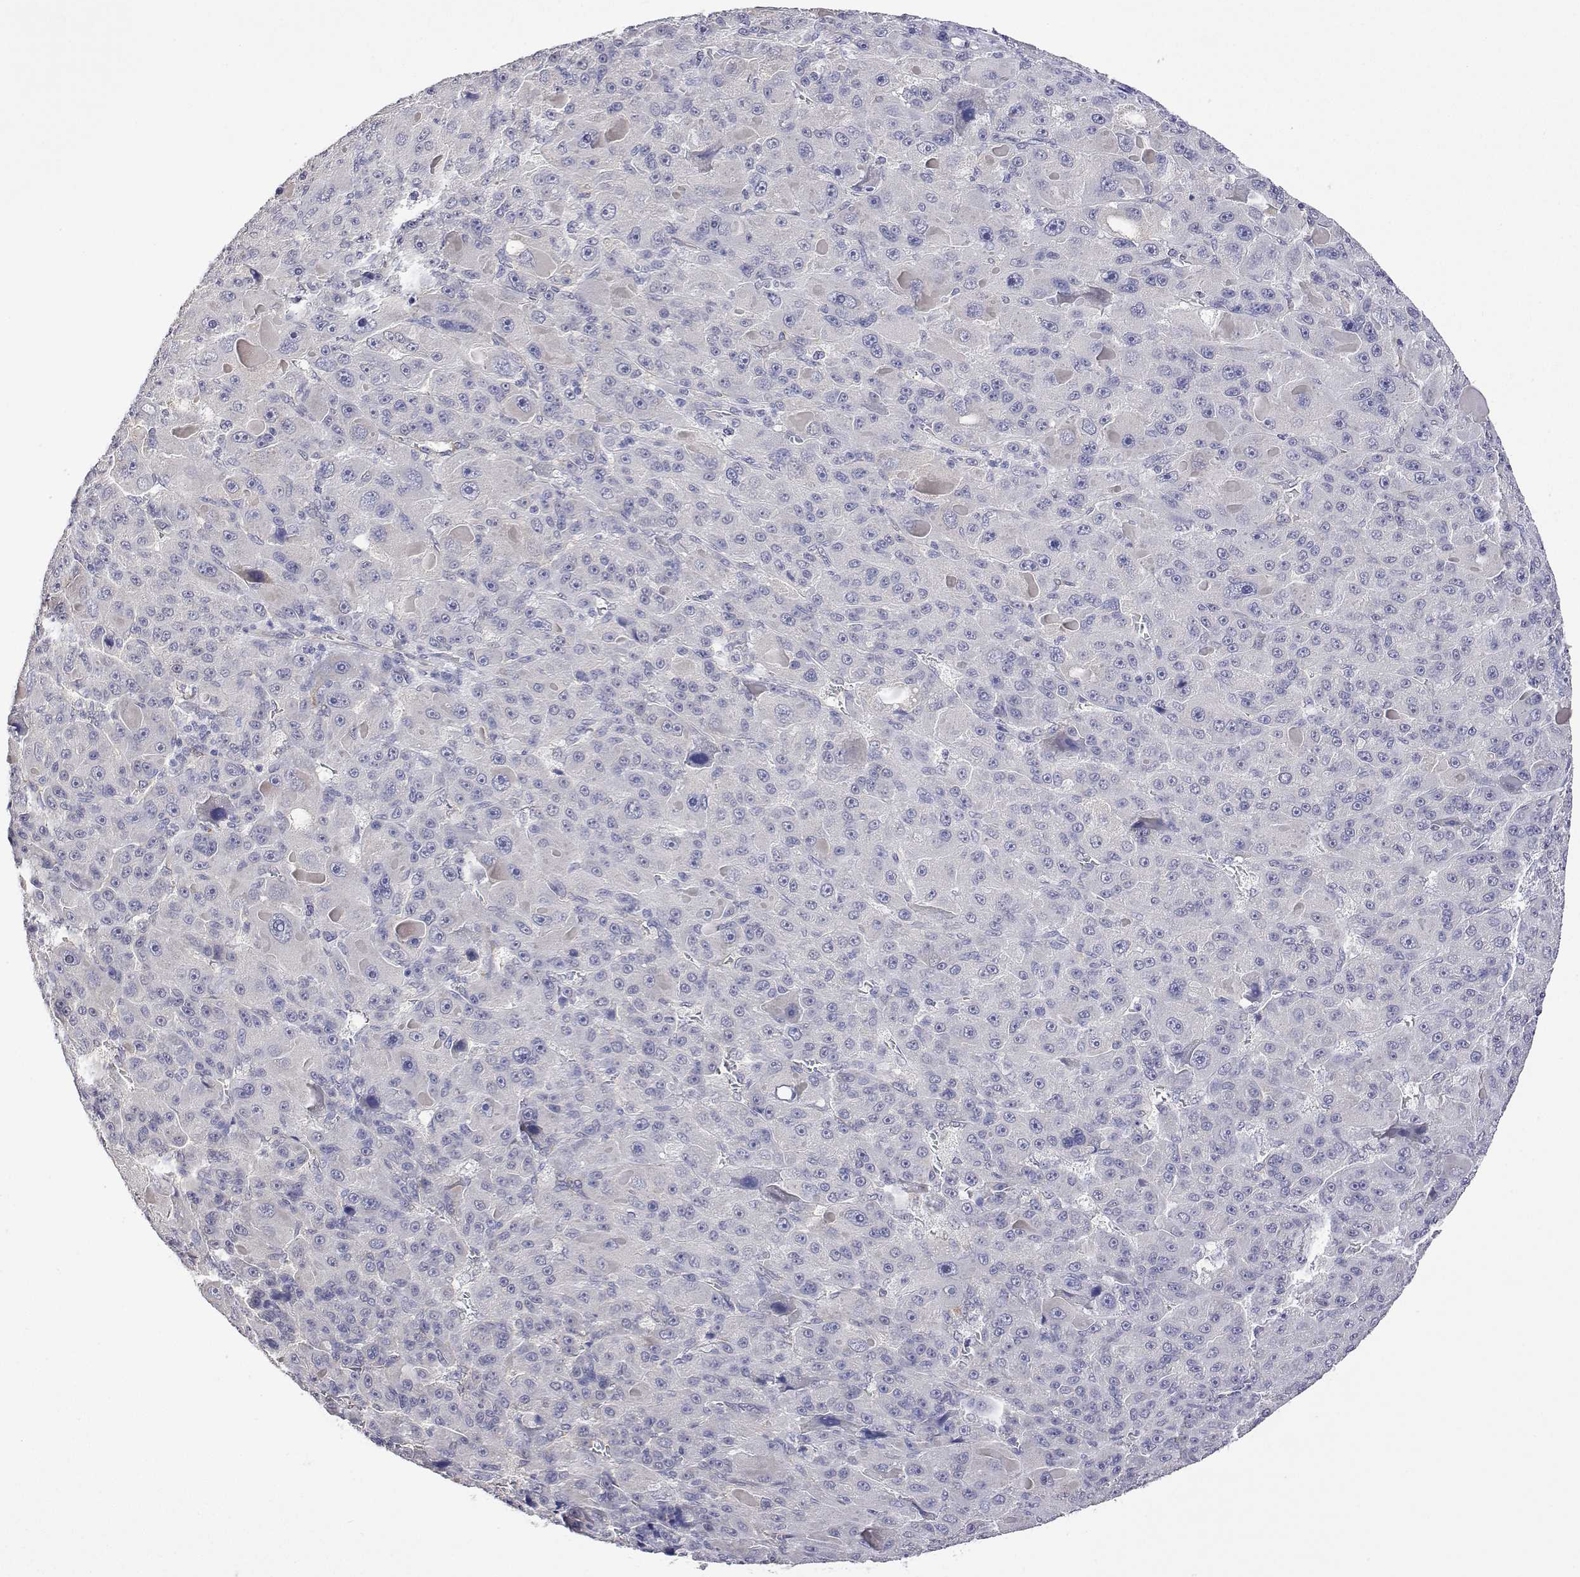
{"staining": {"intensity": "negative", "quantity": "none", "location": "none"}, "tissue": "liver cancer", "cell_type": "Tumor cells", "image_type": "cancer", "snomed": [{"axis": "morphology", "description": "Carcinoma, Hepatocellular, NOS"}, {"axis": "topography", "description": "Liver"}], "caption": "Liver cancer (hepatocellular carcinoma) was stained to show a protein in brown. There is no significant positivity in tumor cells.", "gene": "PLCB1", "patient": {"sex": "male", "age": 76}}